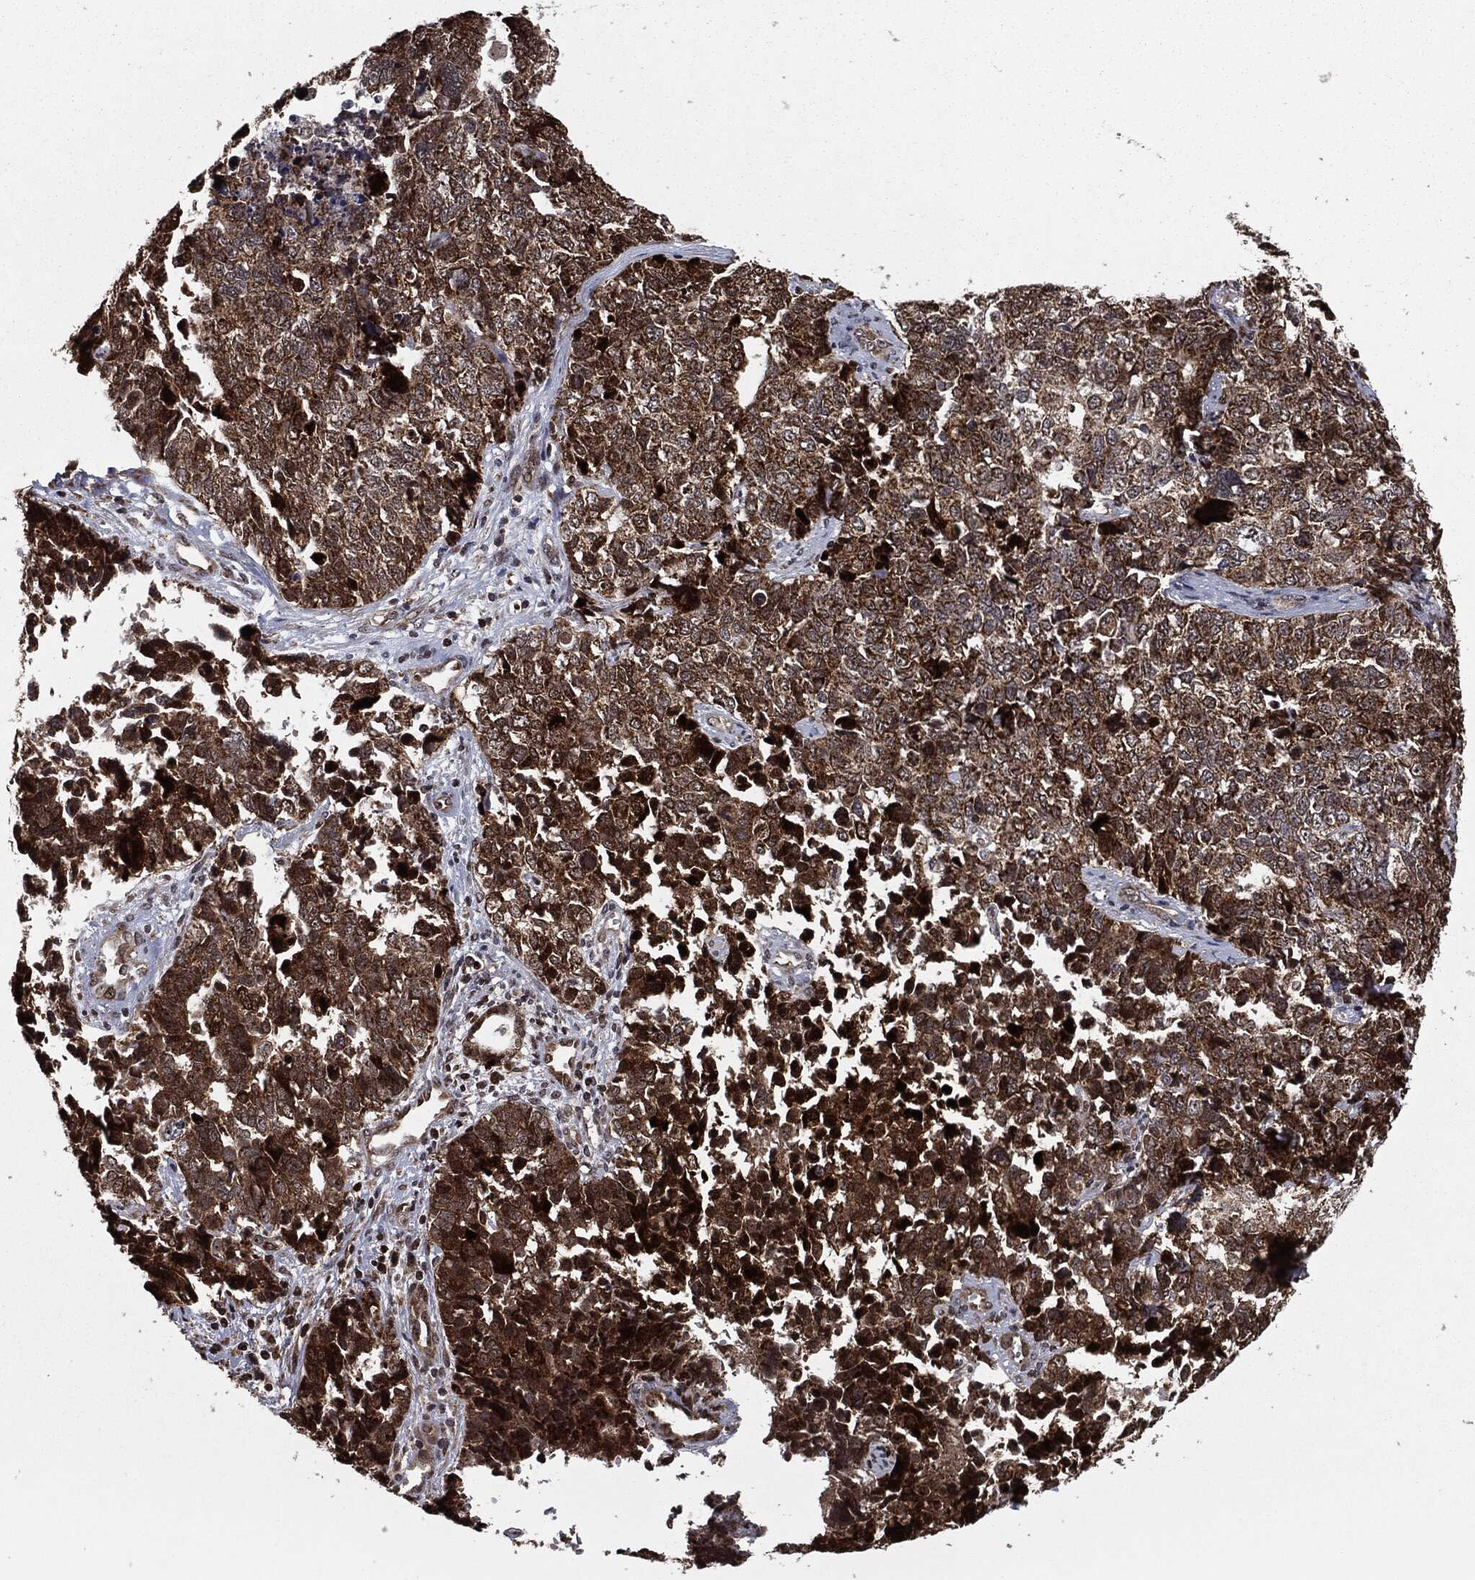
{"staining": {"intensity": "strong", "quantity": ">75%", "location": "cytoplasmic/membranous"}, "tissue": "cervical cancer", "cell_type": "Tumor cells", "image_type": "cancer", "snomed": [{"axis": "morphology", "description": "Squamous cell carcinoma, NOS"}, {"axis": "topography", "description": "Cervix"}], "caption": "Immunohistochemistry photomicrograph of neoplastic tissue: human cervical cancer (squamous cell carcinoma) stained using IHC reveals high levels of strong protein expression localized specifically in the cytoplasmic/membranous of tumor cells, appearing as a cytoplasmic/membranous brown color.", "gene": "CHCHD2", "patient": {"sex": "female", "age": 63}}